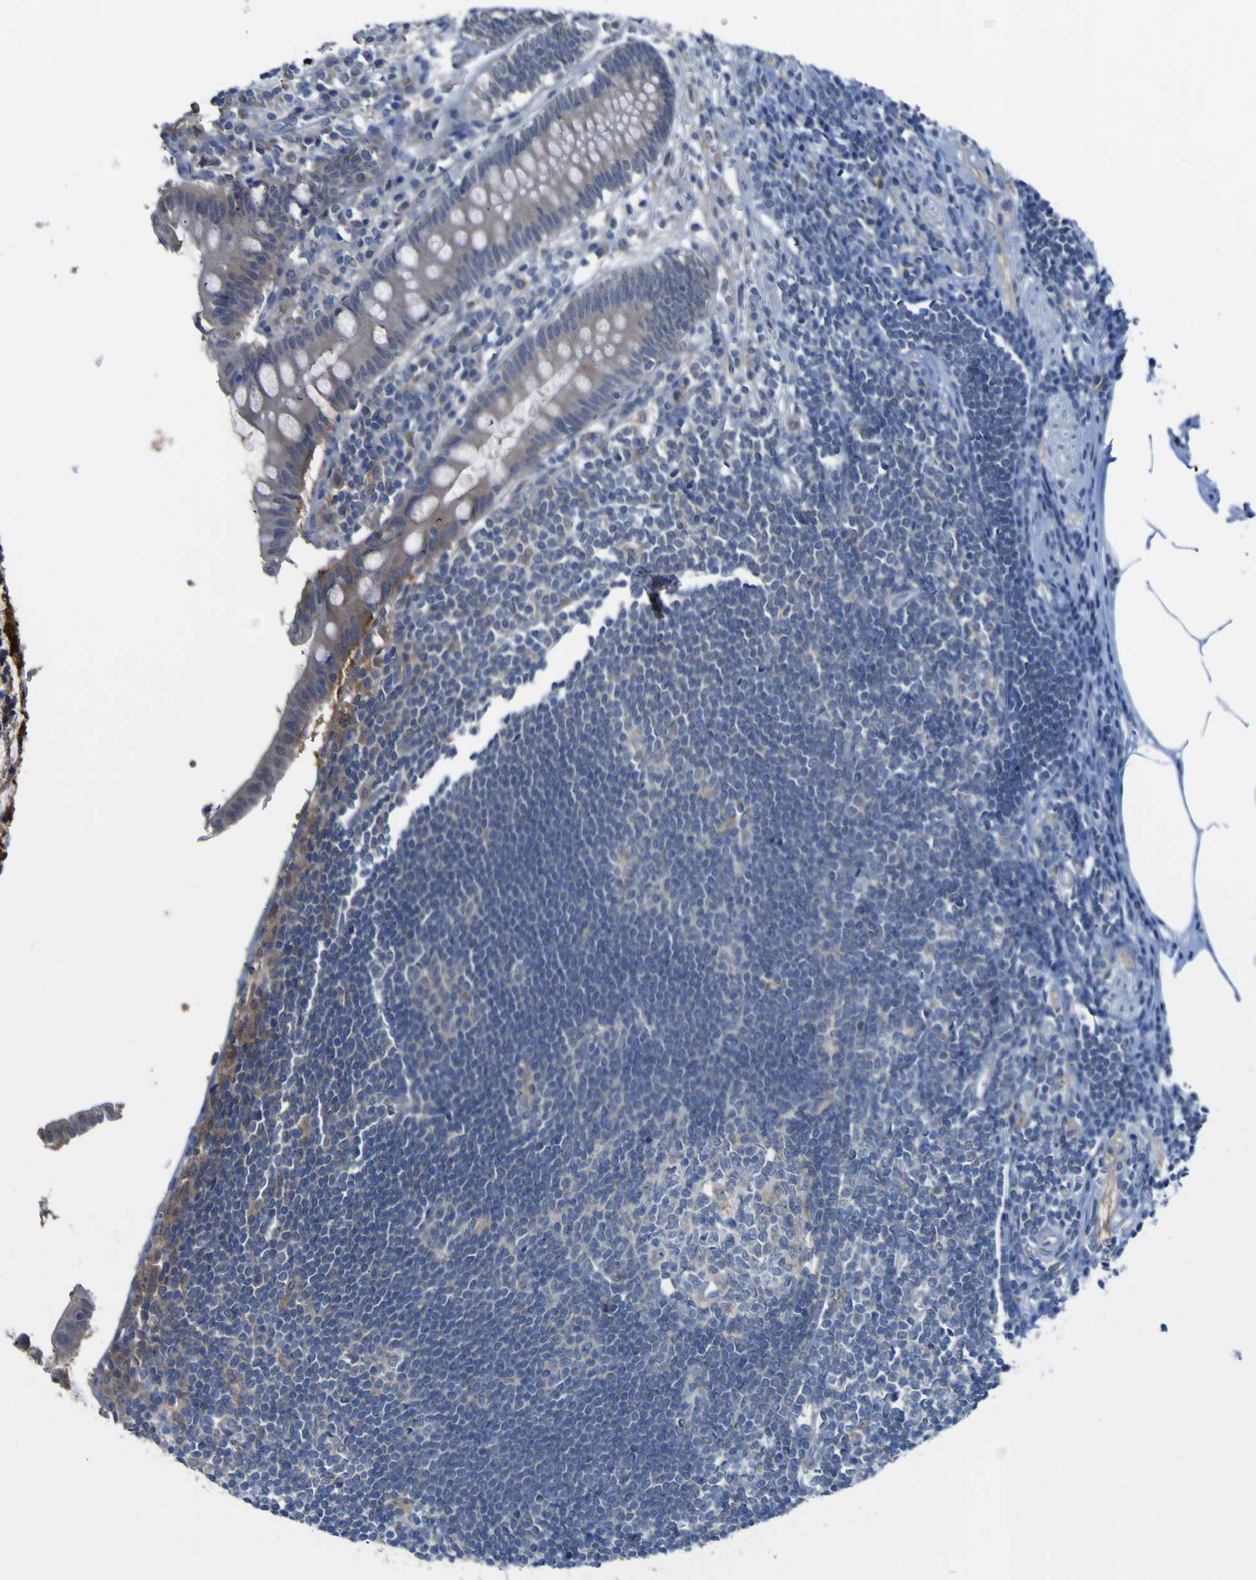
{"staining": {"intensity": "negative", "quantity": "none", "location": "none"}, "tissue": "appendix", "cell_type": "Glandular cells", "image_type": "normal", "snomed": [{"axis": "morphology", "description": "Normal tissue, NOS"}, {"axis": "topography", "description": "Appendix"}], "caption": "An immunohistochemistry micrograph of normal appendix is shown. There is no staining in glandular cells of appendix.", "gene": "TNFRSF11A", "patient": {"sex": "female", "age": 50}}